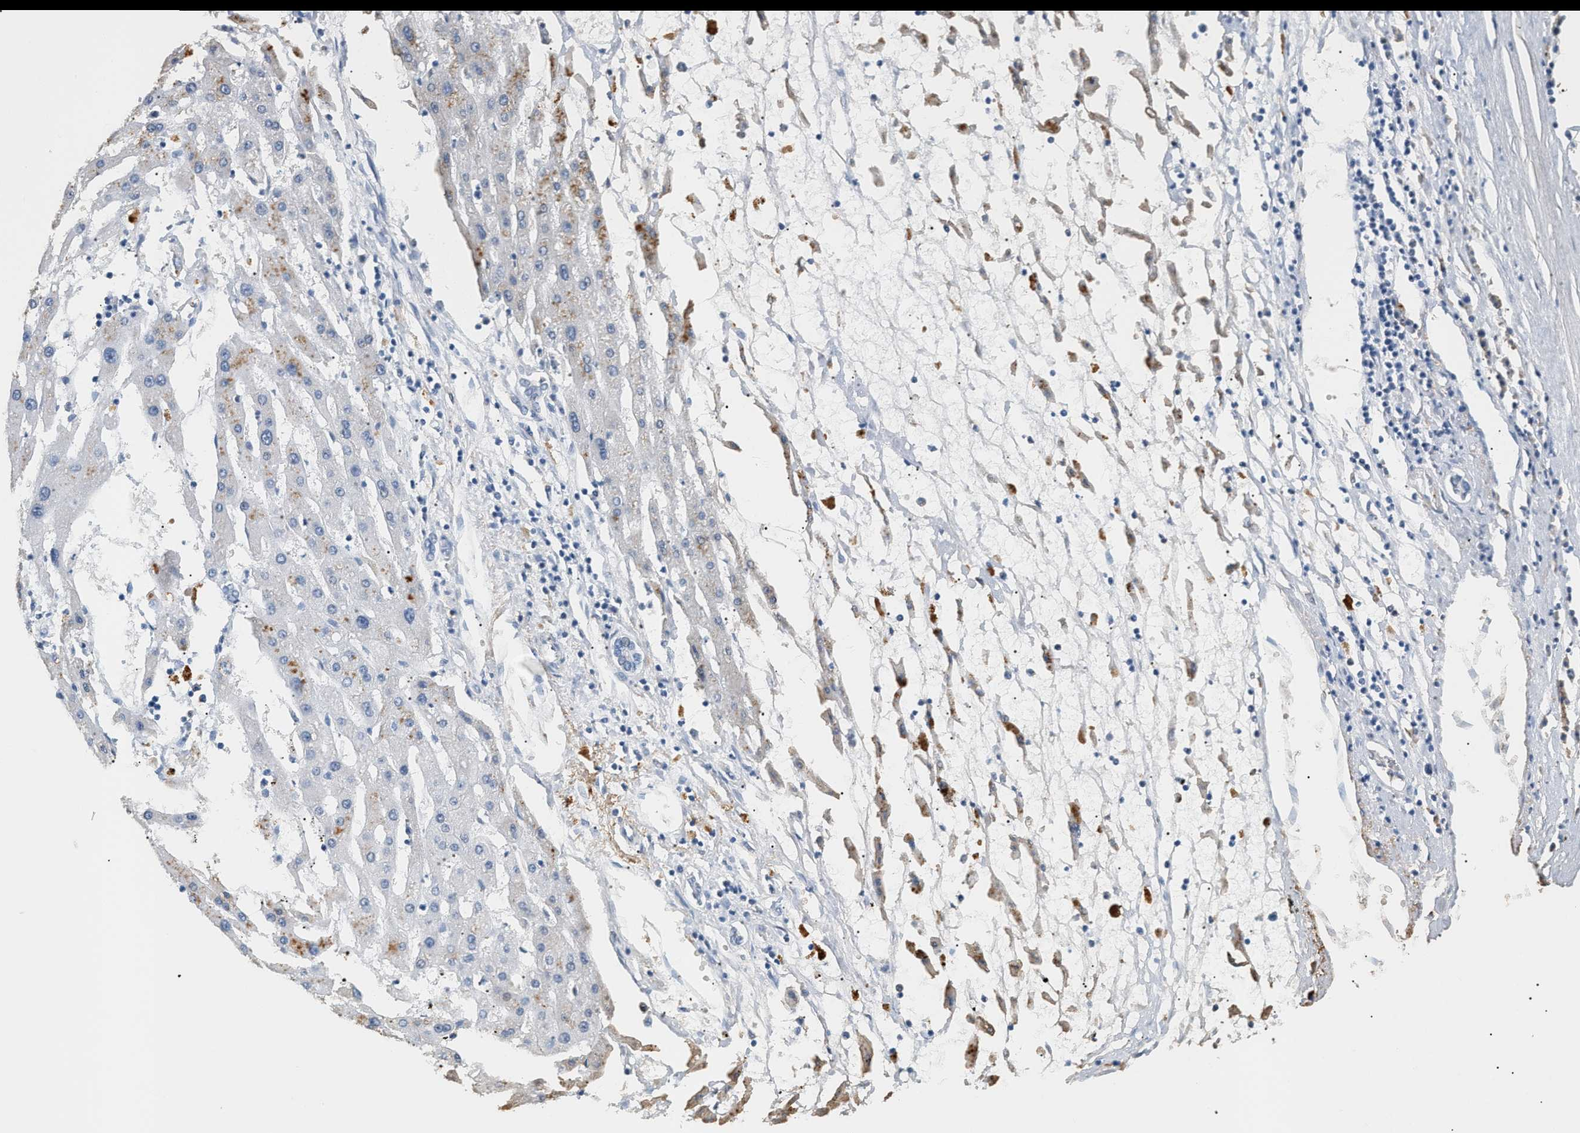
{"staining": {"intensity": "negative", "quantity": "none", "location": "none"}, "tissue": "liver cancer", "cell_type": "Tumor cells", "image_type": "cancer", "snomed": [{"axis": "morphology", "description": "Carcinoma, Hepatocellular, NOS"}, {"axis": "topography", "description": "Liver"}], "caption": "The photomicrograph exhibits no significant staining in tumor cells of liver cancer (hepatocellular carcinoma).", "gene": "CFH", "patient": {"sex": "male", "age": 72}}